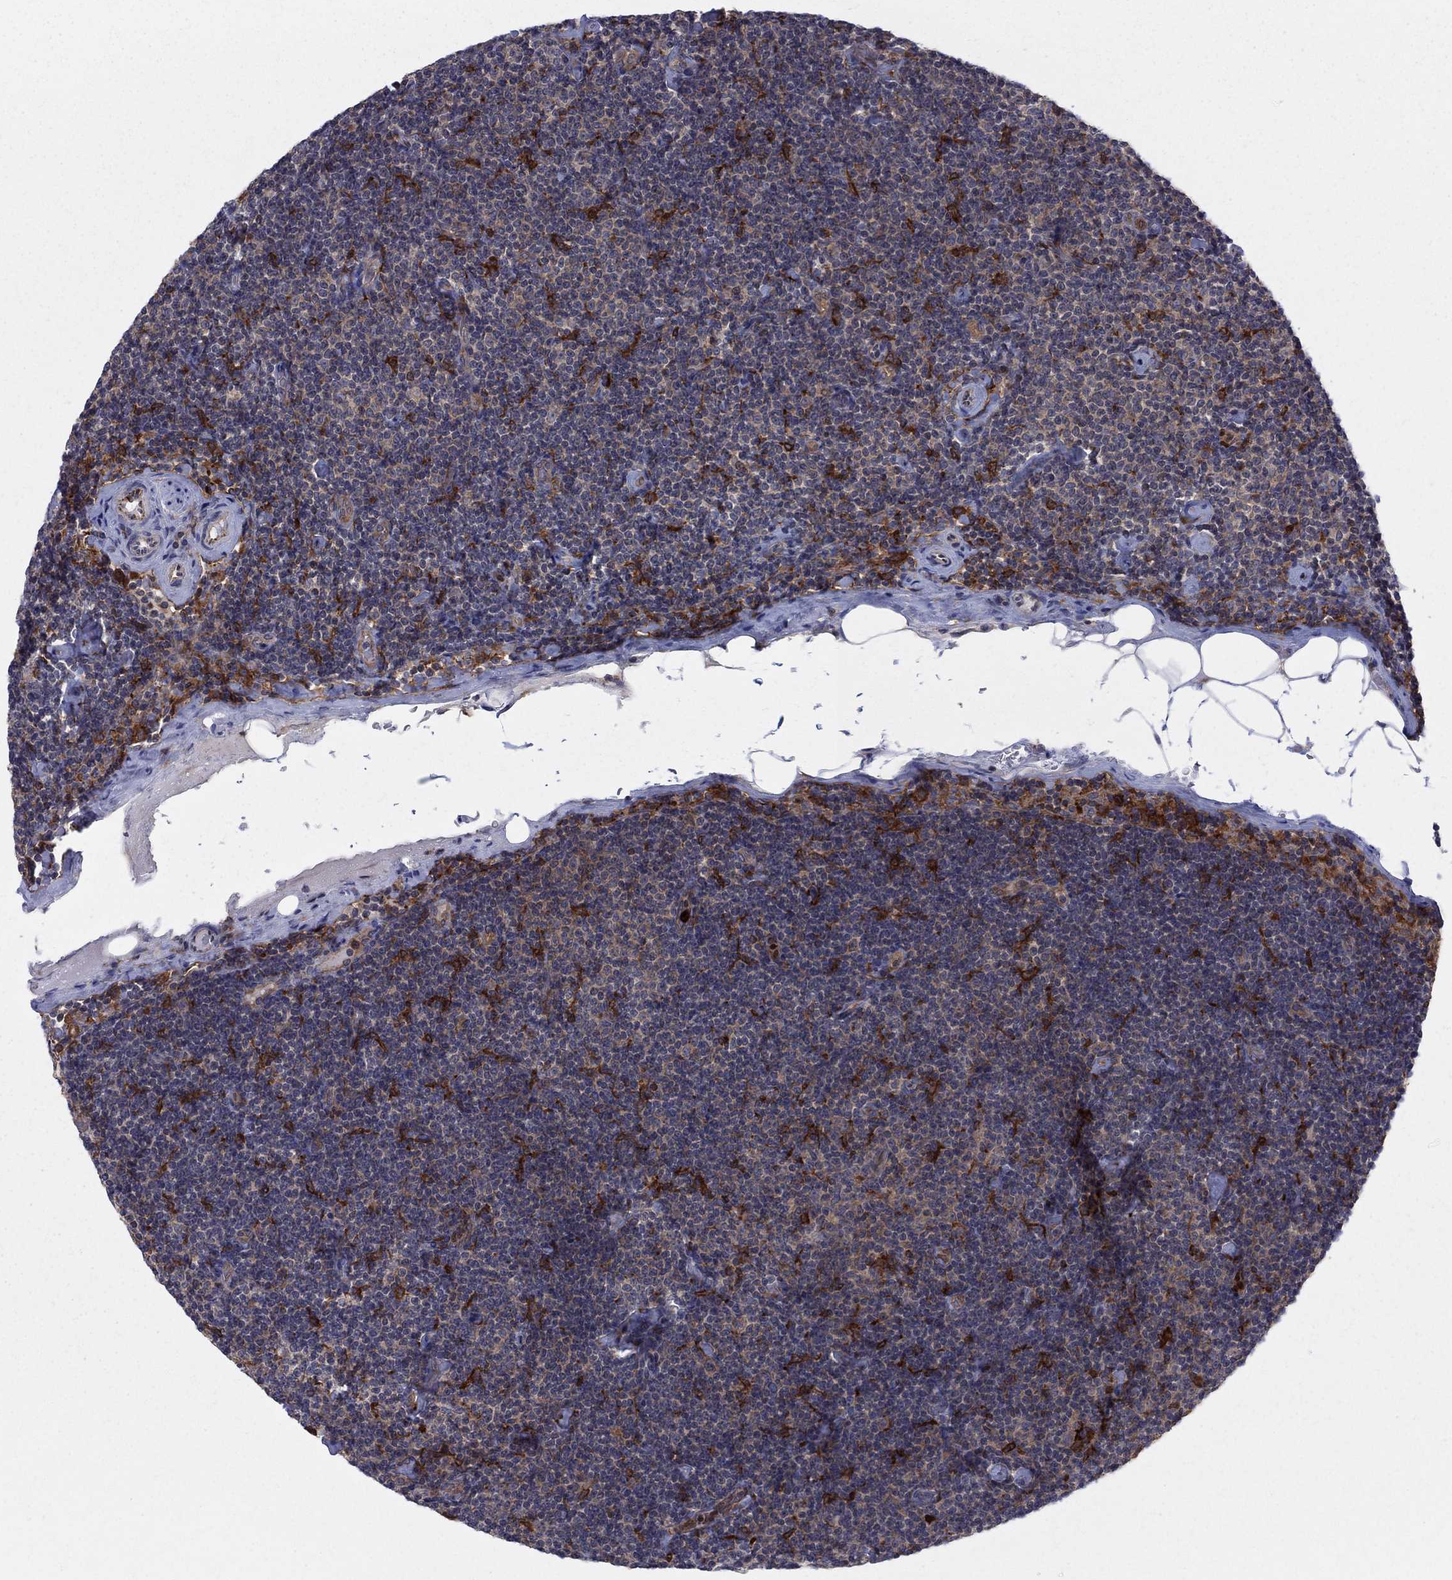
{"staining": {"intensity": "negative", "quantity": "none", "location": "none"}, "tissue": "lymphoma", "cell_type": "Tumor cells", "image_type": "cancer", "snomed": [{"axis": "morphology", "description": "Malignant lymphoma, non-Hodgkin's type, Low grade"}, {"axis": "topography", "description": "Lymph node"}], "caption": "A micrograph of human low-grade malignant lymphoma, non-Hodgkin's type is negative for staining in tumor cells.", "gene": "ZNHIT3", "patient": {"sex": "male", "age": 81}}